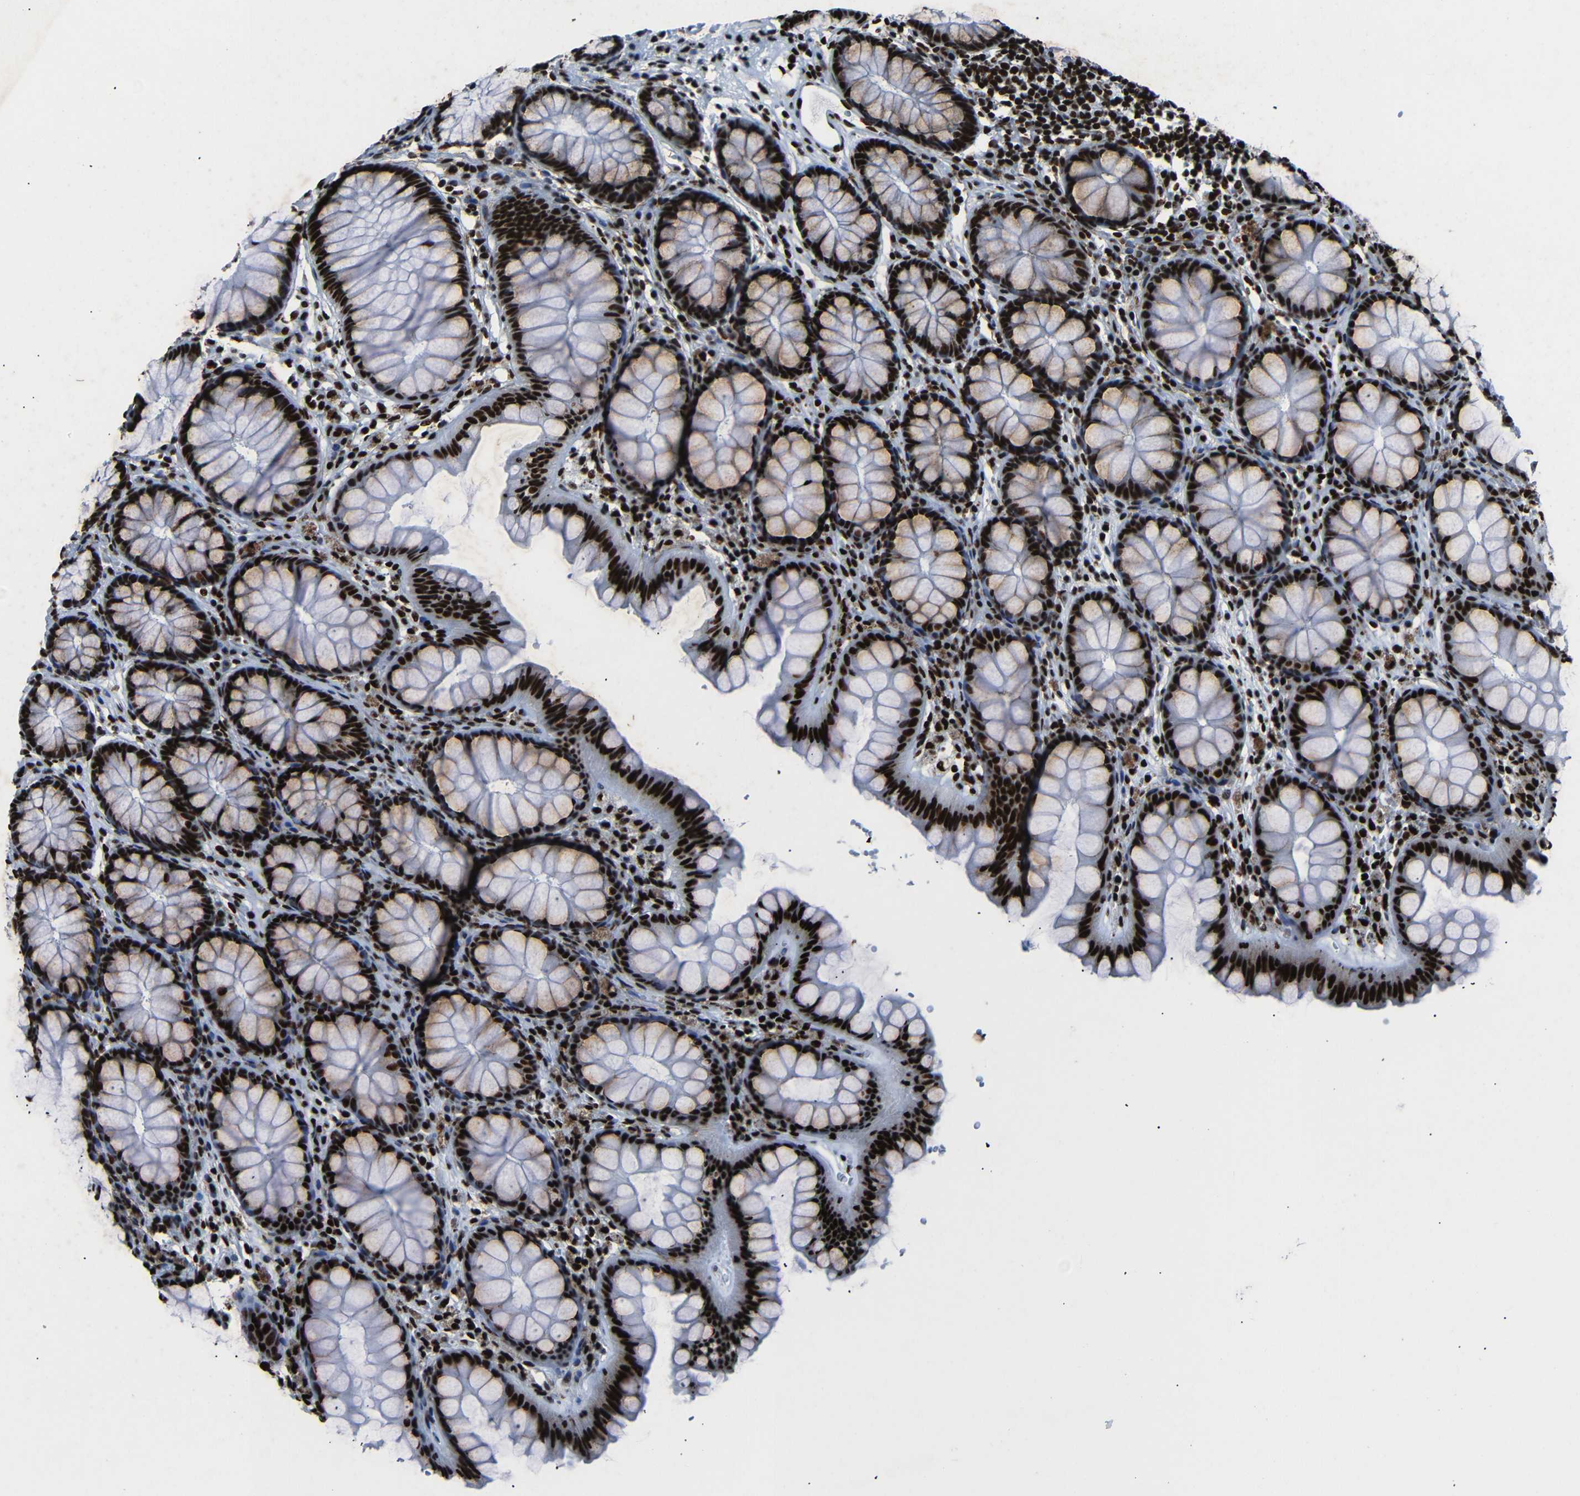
{"staining": {"intensity": "strong", "quantity": ">75%", "location": "nuclear"}, "tissue": "colon", "cell_type": "Endothelial cells", "image_type": "normal", "snomed": [{"axis": "morphology", "description": "Normal tissue, NOS"}, {"axis": "topography", "description": "Colon"}], "caption": "Endothelial cells show high levels of strong nuclear positivity in about >75% of cells in benign human colon. The protein of interest is stained brown, and the nuclei are stained in blue (DAB IHC with brightfield microscopy, high magnification).", "gene": "SRSF1", "patient": {"sex": "female", "age": 55}}